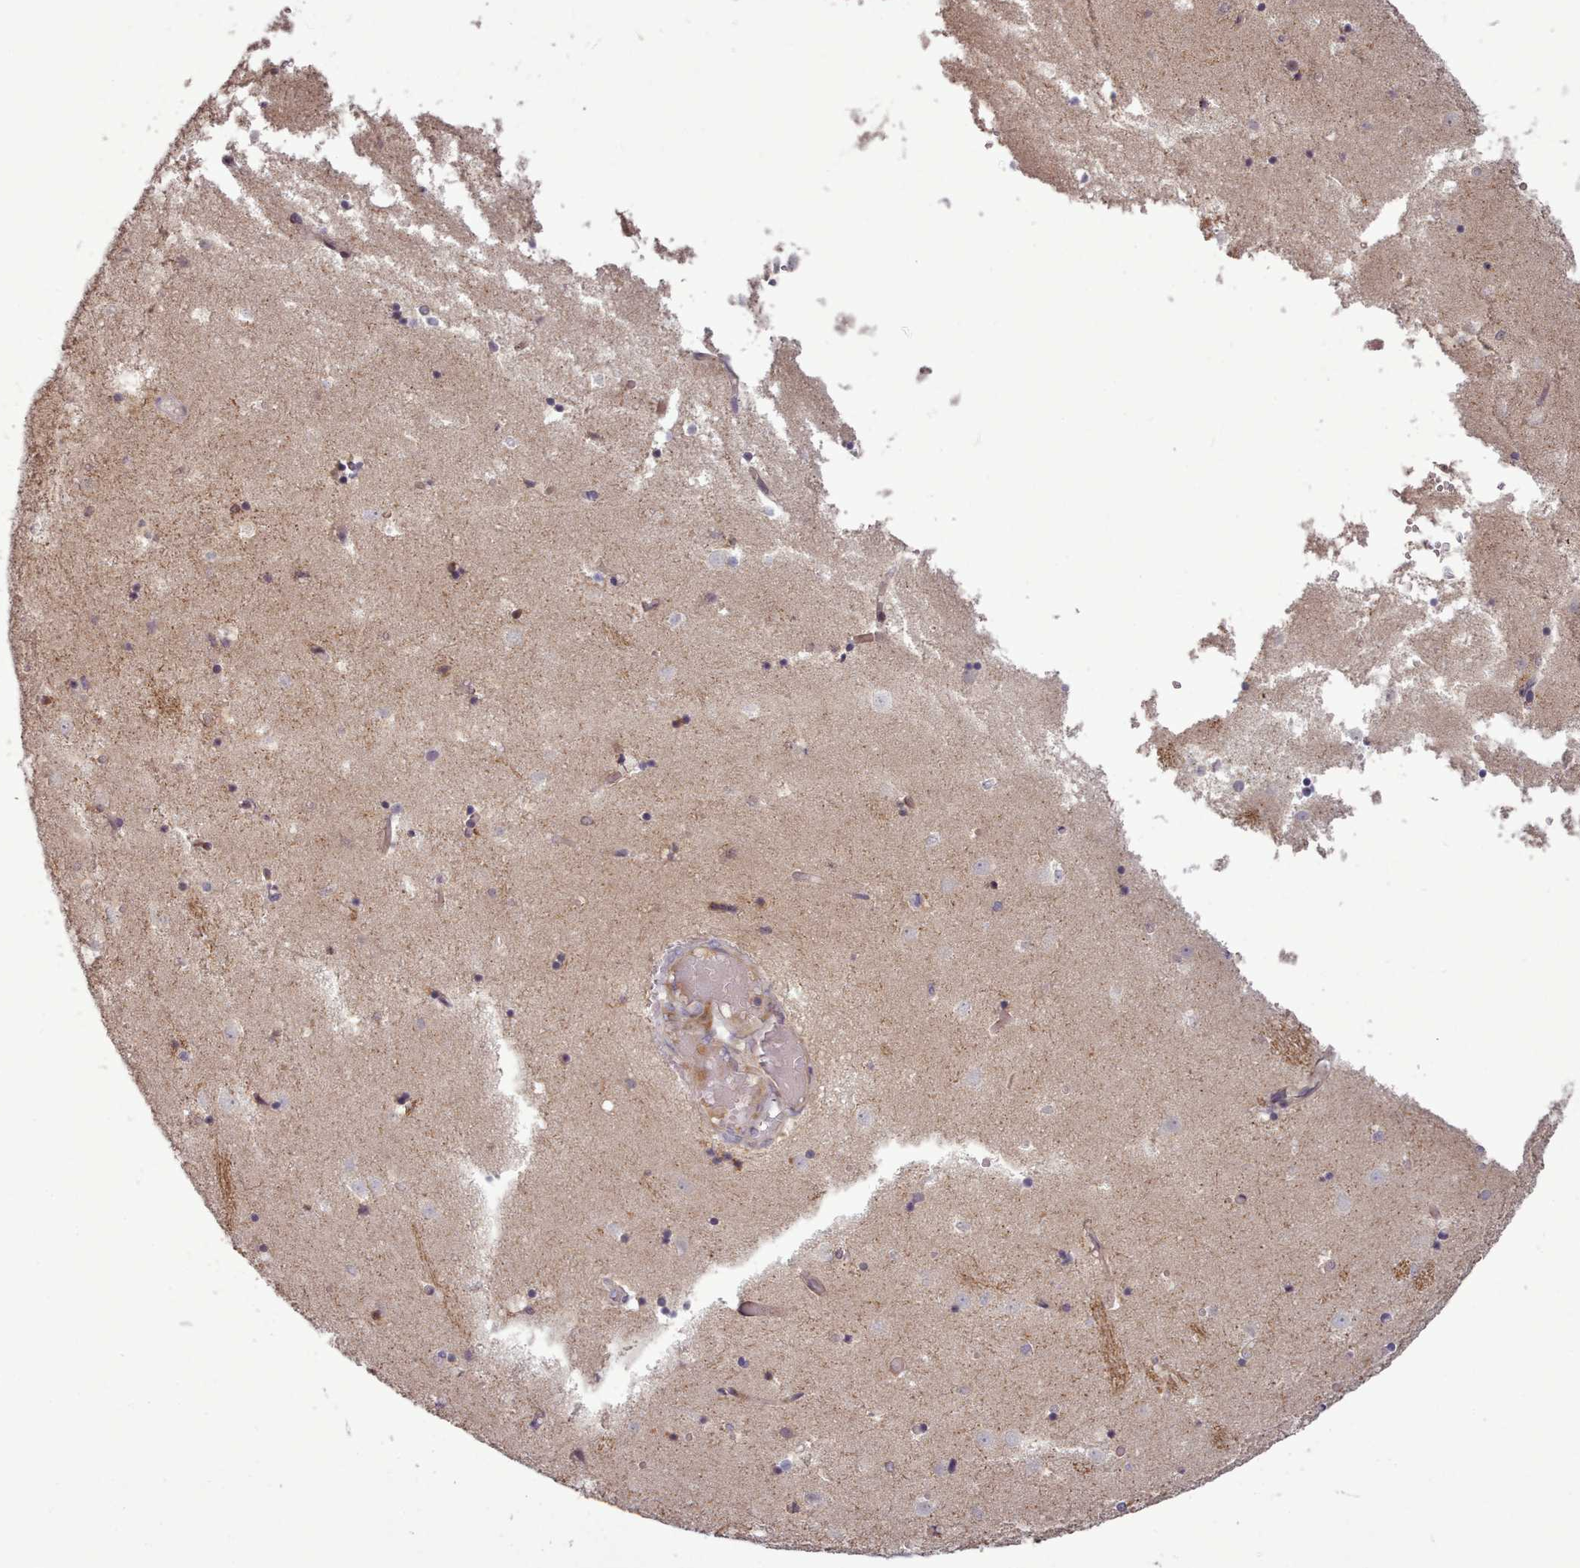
{"staining": {"intensity": "negative", "quantity": "none", "location": "none"}, "tissue": "caudate", "cell_type": "Glial cells", "image_type": "normal", "snomed": [{"axis": "morphology", "description": "Normal tissue, NOS"}, {"axis": "topography", "description": "Lateral ventricle wall"}], "caption": "Immunohistochemistry micrograph of normal human caudate stained for a protein (brown), which exhibits no positivity in glial cells.", "gene": "LEFTY1", "patient": {"sex": "female", "age": 52}}